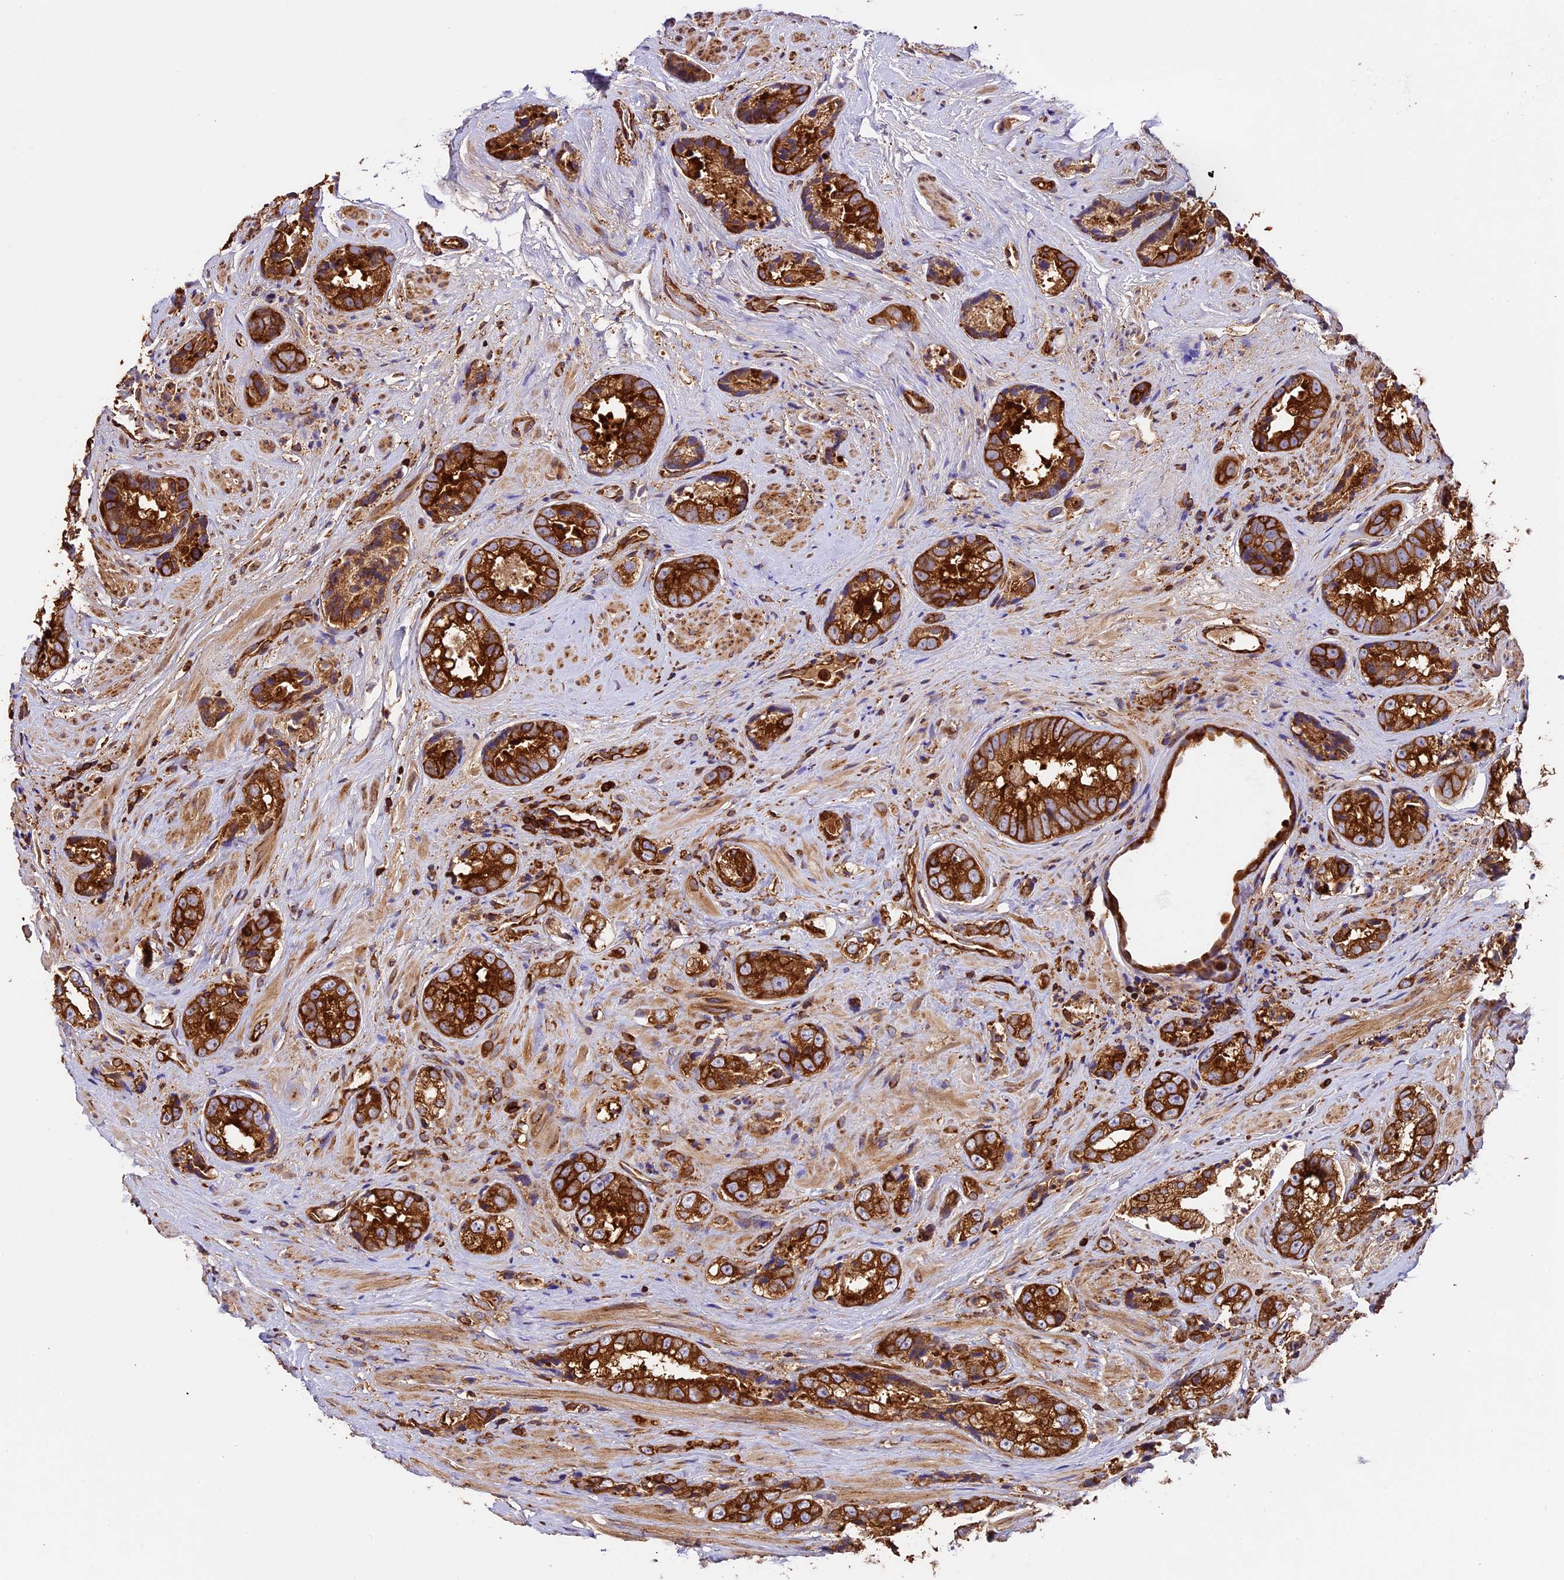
{"staining": {"intensity": "strong", "quantity": ">75%", "location": "cytoplasmic/membranous"}, "tissue": "prostate cancer", "cell_type": "Tumor cells", "image_type": "cancer", "snomed": [{"axis": "morphology", "description": "Adenocarcinoma, High grade"}, {"axis": "topography", "description": "Prostate"}], "caption": "Human adenocarcinoma (high-grade) (prostate) stained with a brown dye displays strong cytoplasmic/membranous positive expression in approximately >75% of tumor cells.", "gene": "KARS1", "patient": {"sex": "male", "age": 61}}